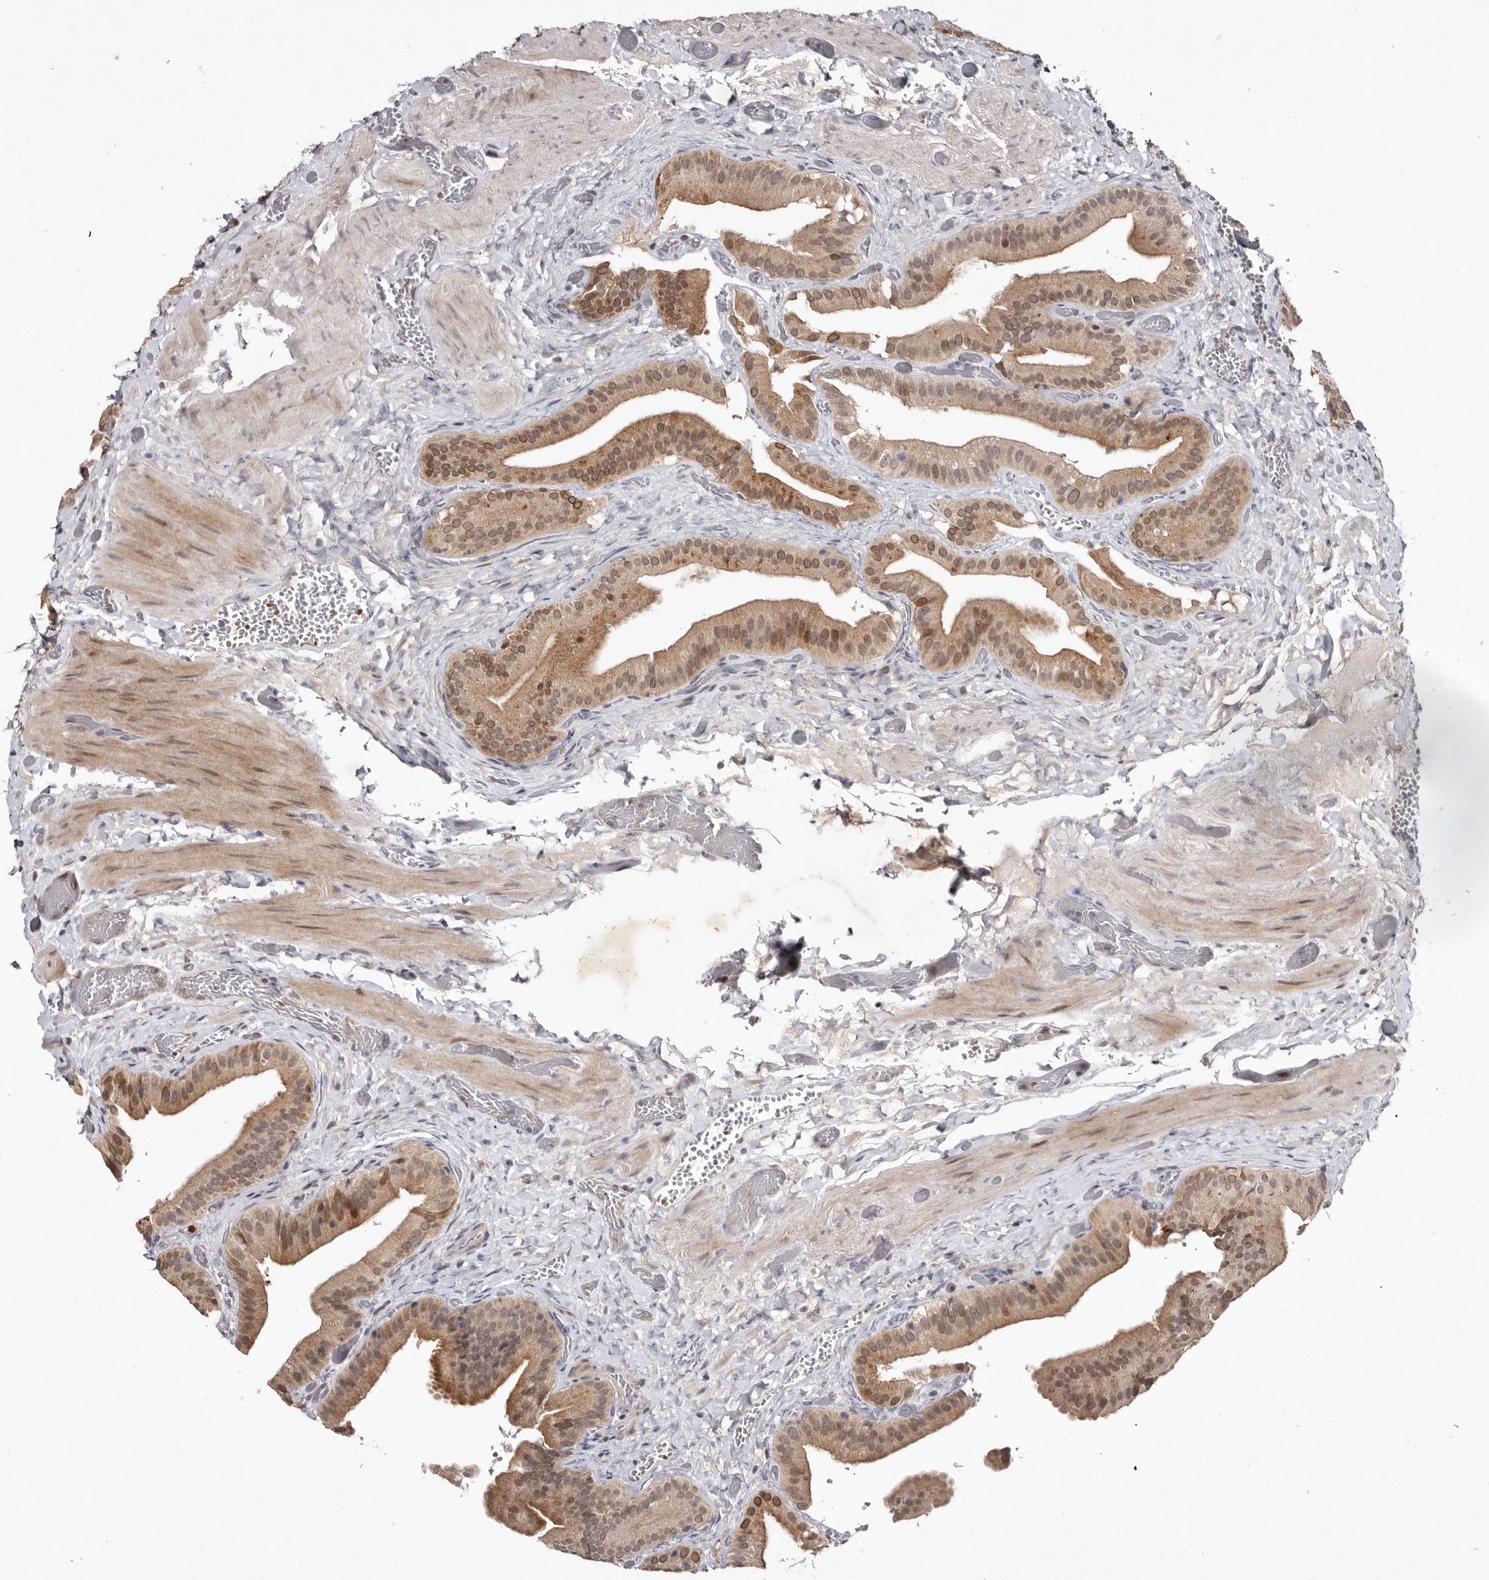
{"staining": {"intensity": "moderate", "quantity": ">75%", "location": "cytoplasmic/membranous,nuclear"}, "tissue": "gallbladder", "cell_type": "Glandular cells", "image_type": "normal", "snomed": [{"axis": "morphology", "description": "Normal tissue, NOS"}, {"axis": "topography", "description": "Gallbladder"}], "caption": "The micrograph shows staining of unremarkable gallbladder, revealing moderate cytoplasmic/membranous,nuclear protein expression (brown color) within glandular cells. (Brightfield microscopy of DAB IHC at high magnification).", "gene": "ABL1", "patient": {"sex": "female", "age": 64}}